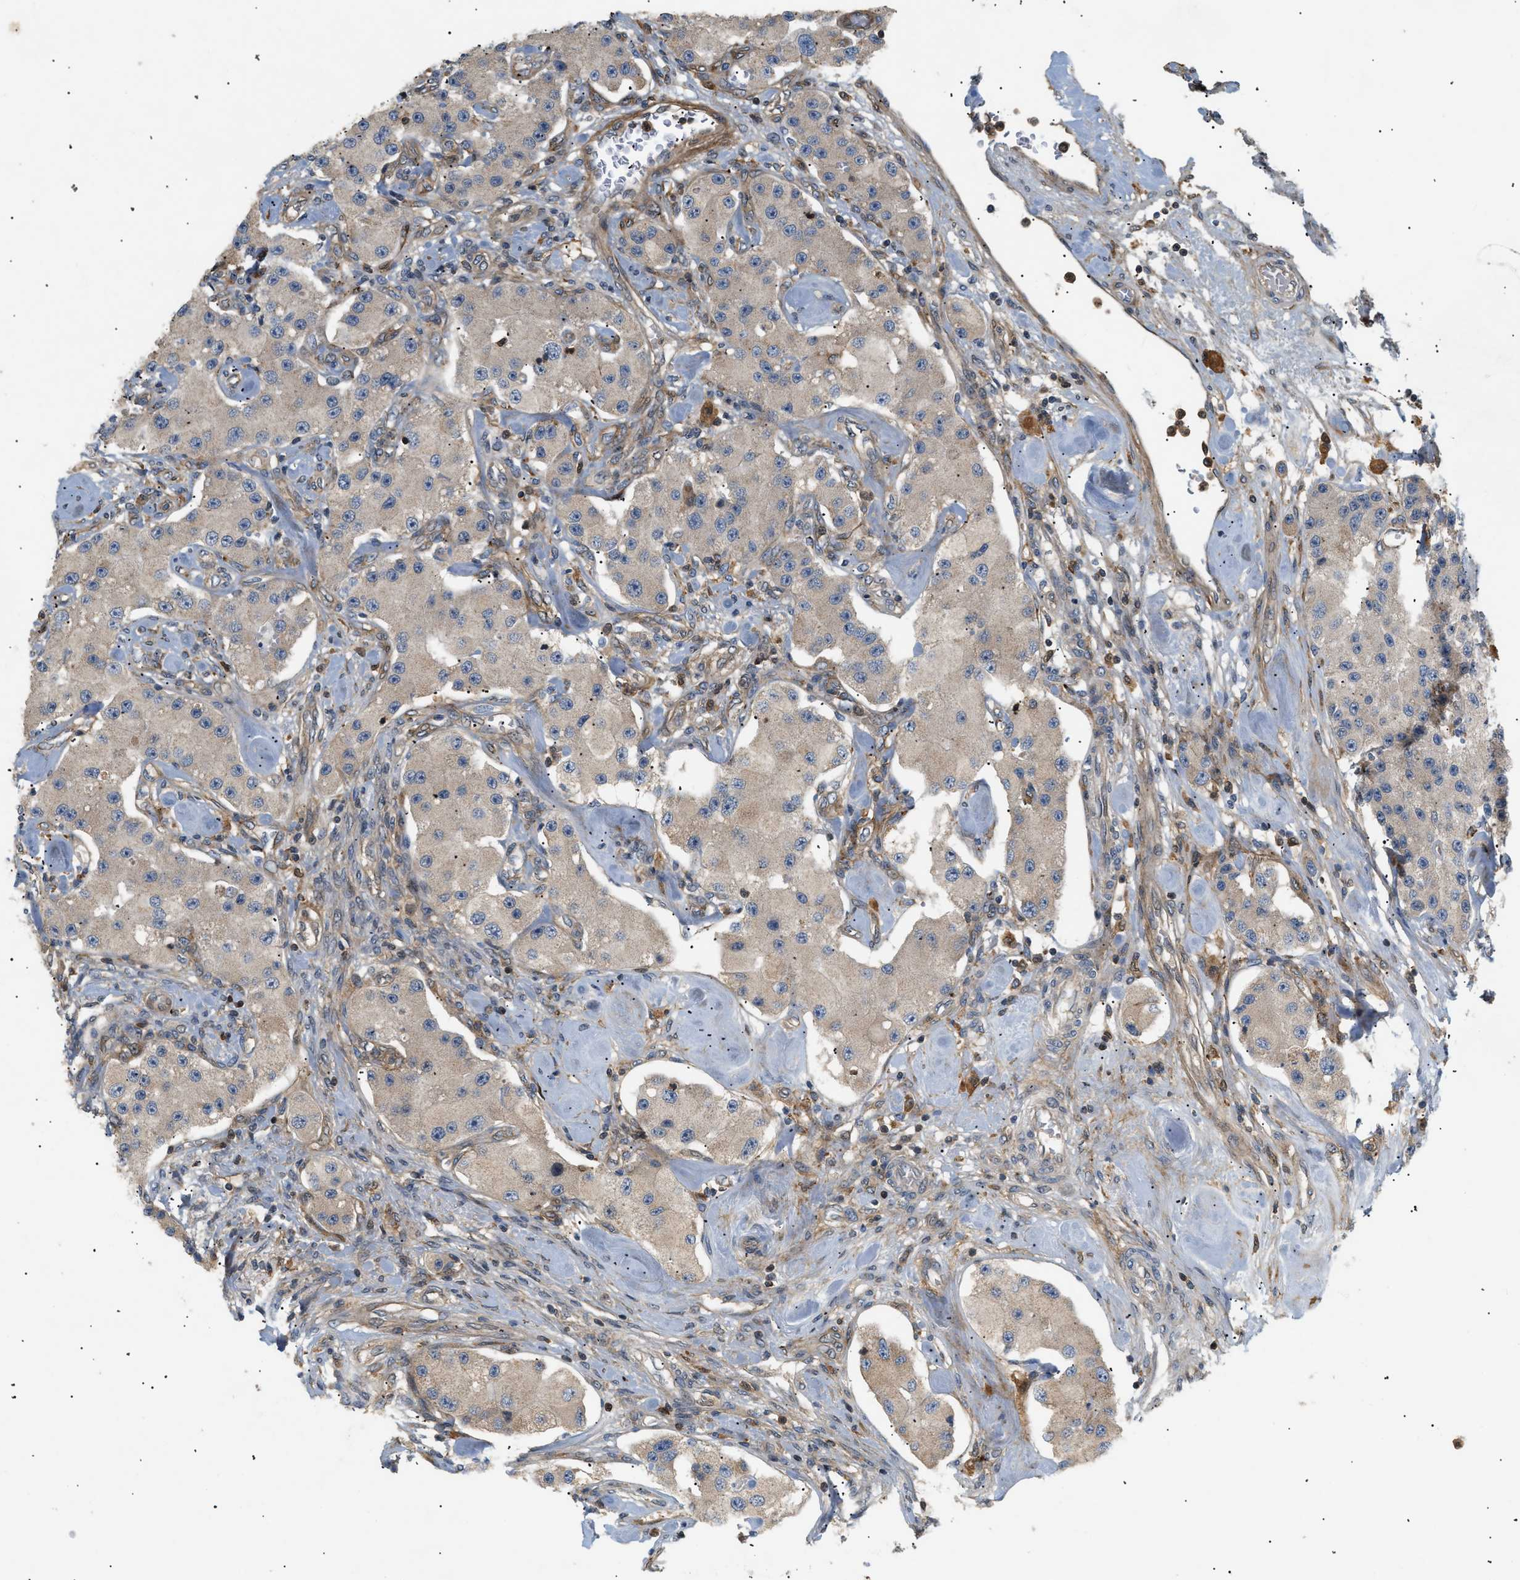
{"staining": {"intensity": "weak", "quantity": ">75%", "location": "cytoplasmic/membranous"}, "tissue": "carcinoid", "cell_type": "Tumor cells", "image_type": "cancer", "snomed": [{"axis": "morphology", "description": "Carcinoid, malignant, NOS"}, {"axis": "topography", "description": "Pancreas"}], "caption": "Carcinoid stained with immunohistochemistry shows weak cytoplasmic/membranous staining in approximately >75% of tumor cells.", "gene": "FARS2", "patient": {"sex": "male", "age": 41}}